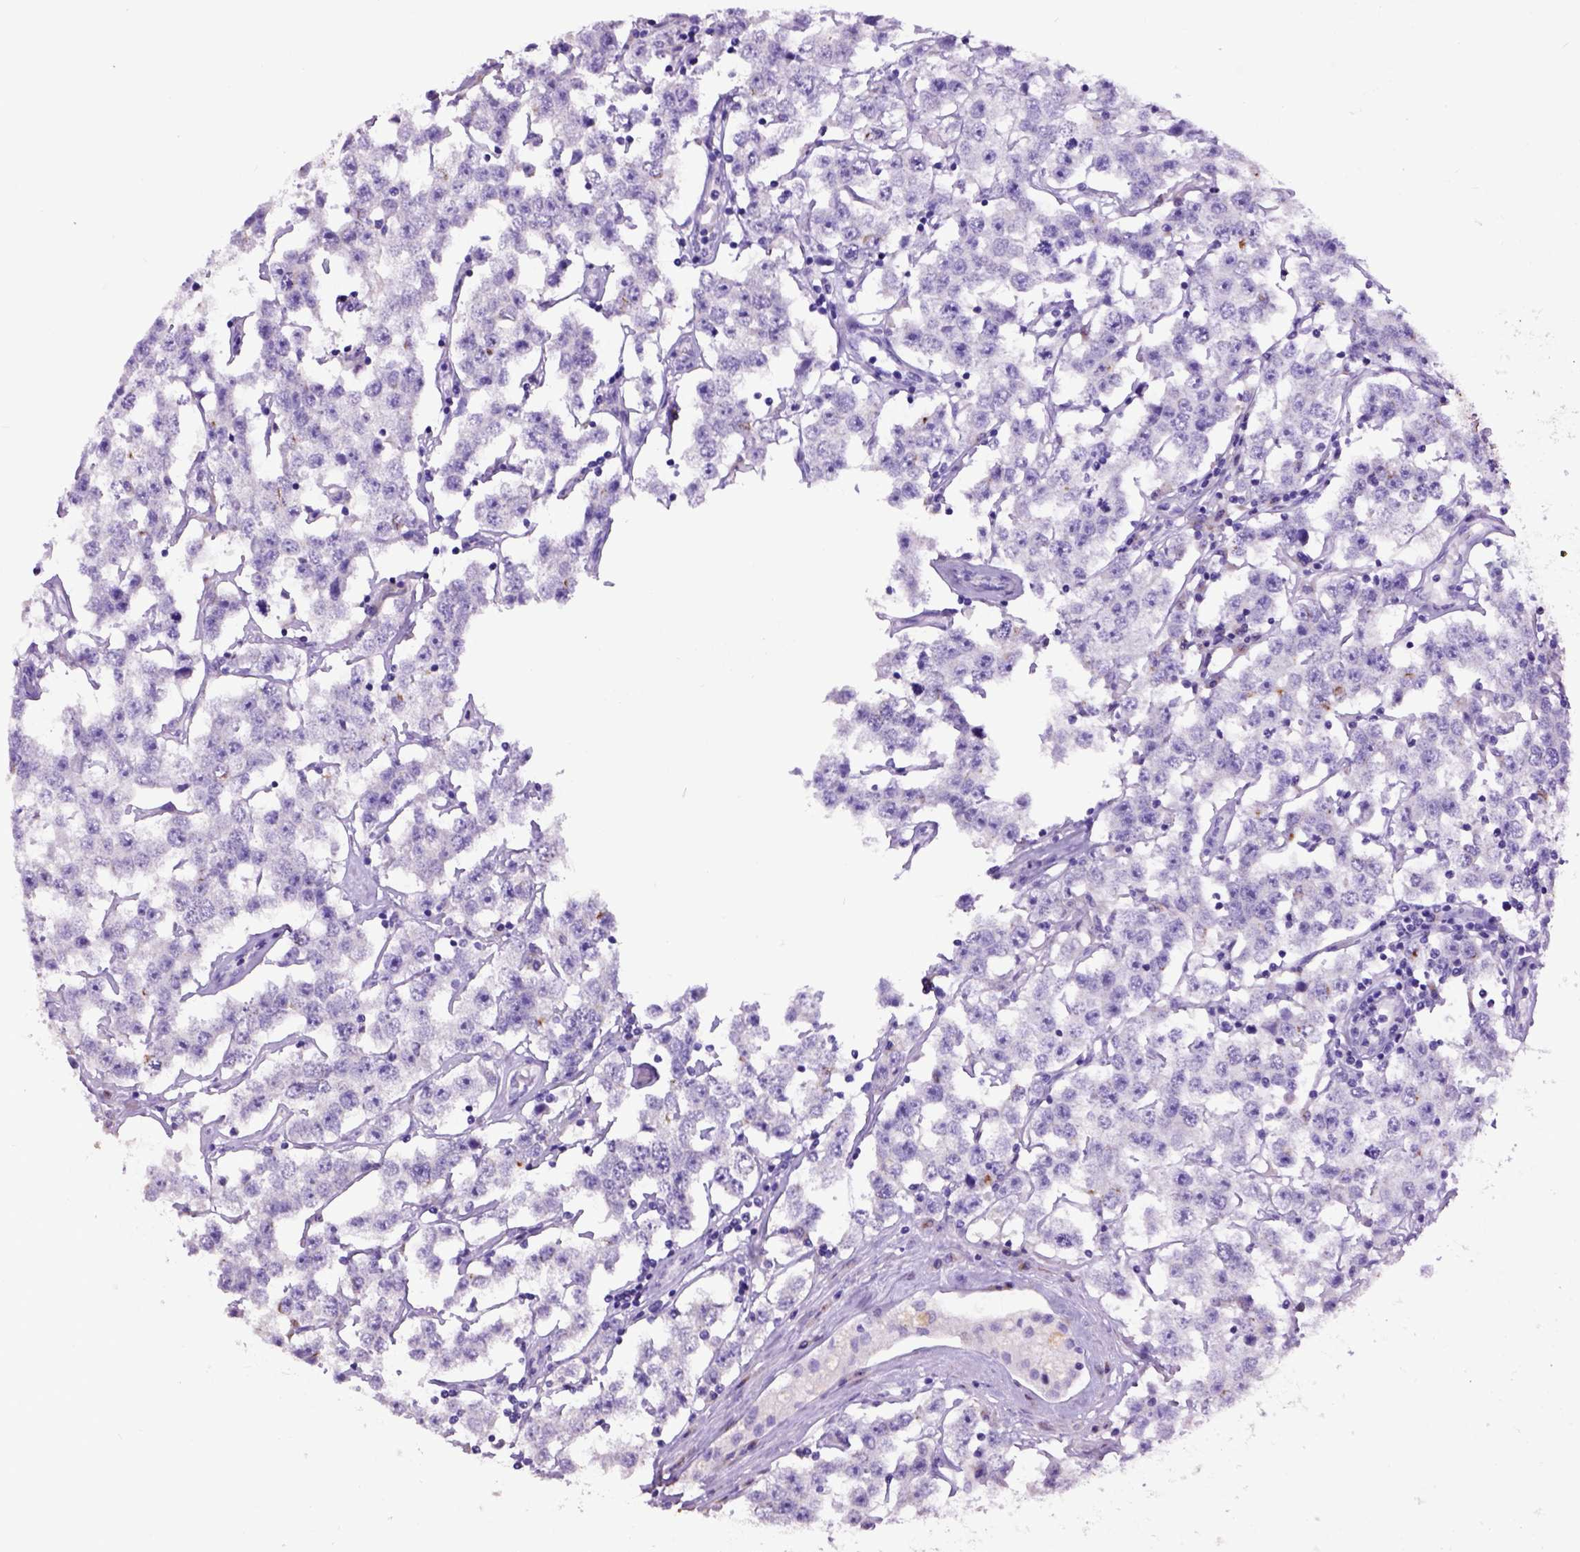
{"staining": {"intensity": "negative", "quantity": "none", "location": "none"}, "tissue": "testis cancer", "cell_type": "Tumor cells", "image_type": "cancer", "snomed": [{"axis": "morphology", "description": "Seminoma, NOS"}, {"axis": "topography", "description": "Testis"}], "caption": "The micrograph demonstrates no staining of tumor cells in testis cancer.", "gene": "RAB25", "patient": {"sex": "male", "age": 52}}